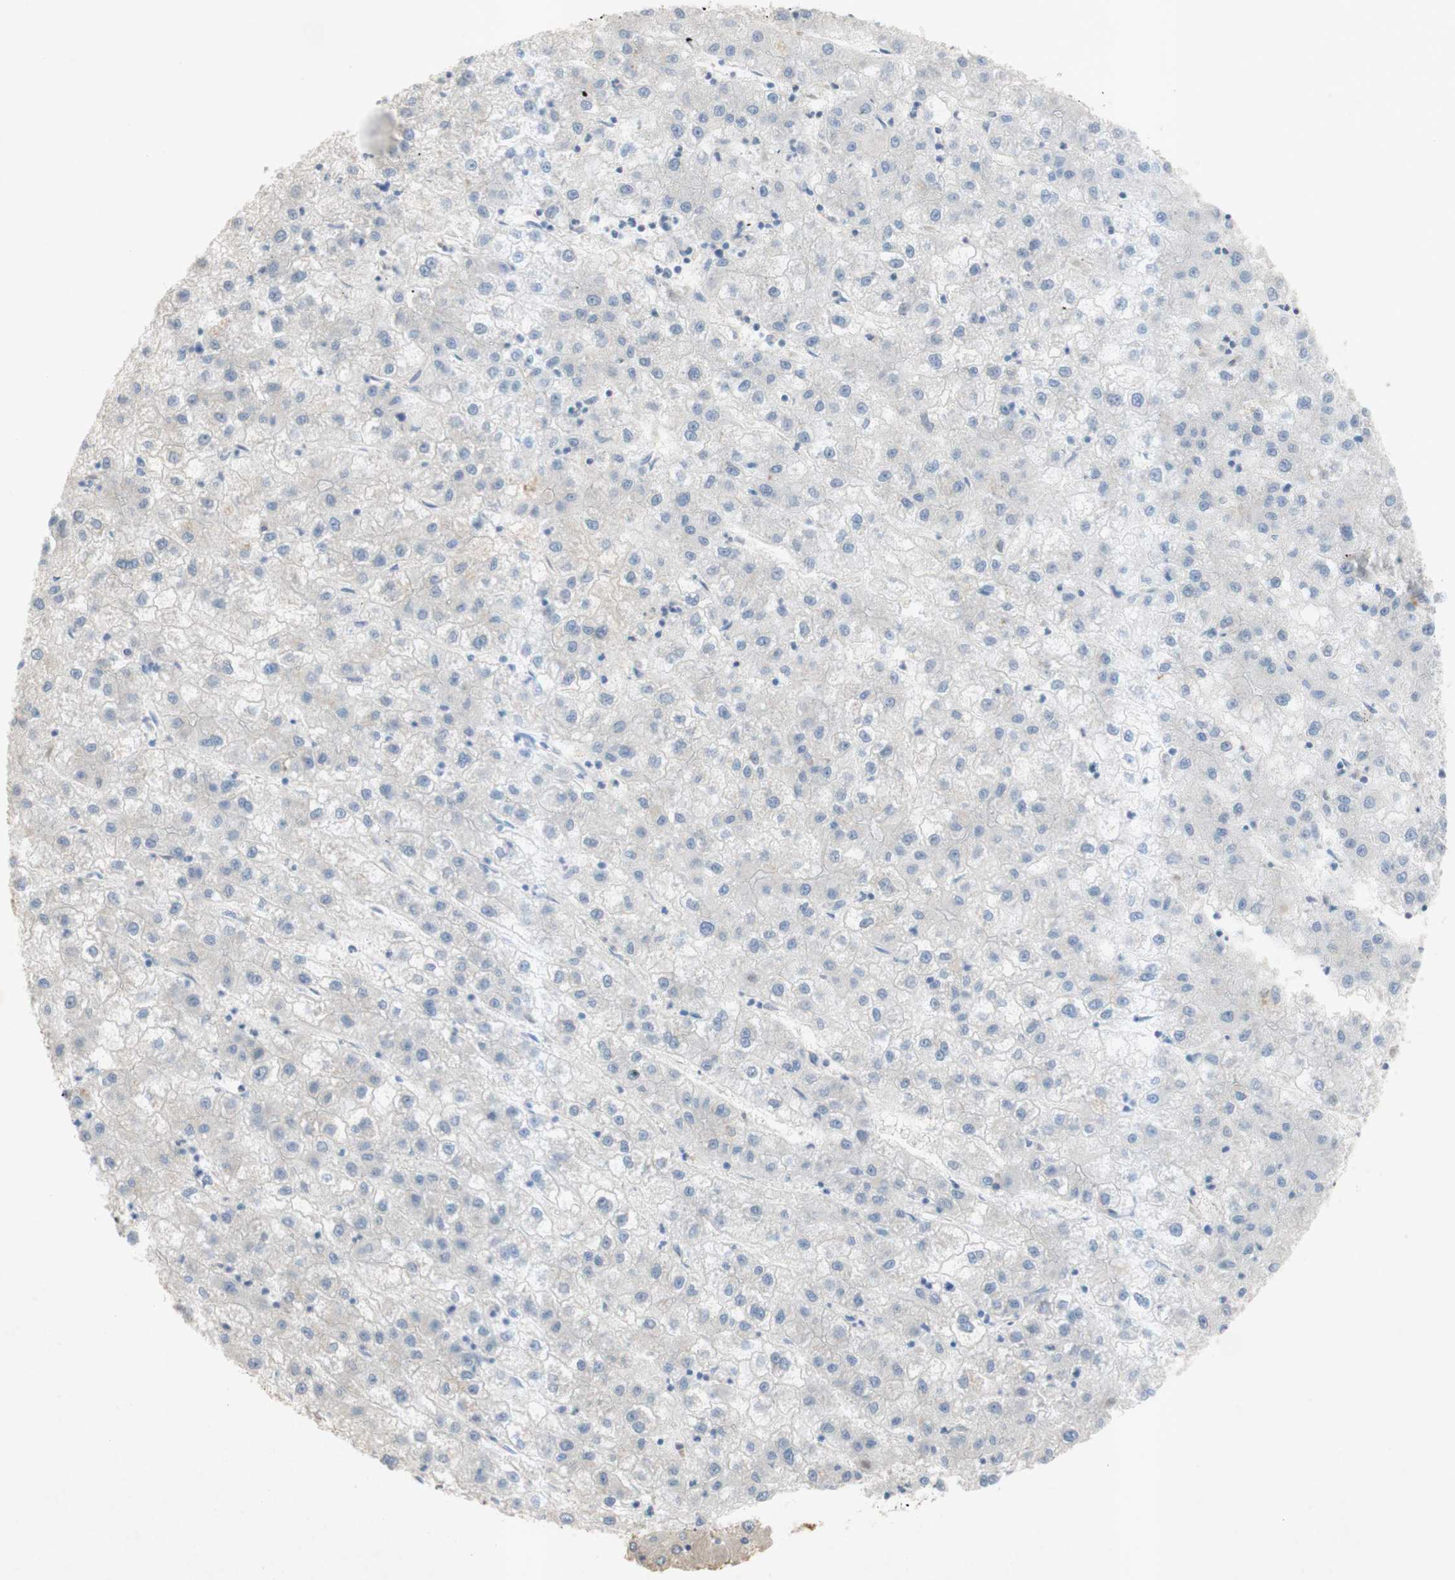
{"staining": {"intensity": "negative", "quantity": "none", "location": "none"}, "tissue": "liver cancer", "cell_type": "Tumor cells", "image_type": "cancer", "snomed": [{"axis": "morphology", "description": "Carcinoma, Hepatocellular, NOS"}, {"axis": "topography", "description": "Liver"}], "caption": "DAB (3,3'-diaminobenzidine) immunohistochemical staining of liver hepatocellular carcinoma displays no significant expression in tumor cells. (Immunohistochemistry, brightfield microscopy, high magnification).", "gene": "EPO", "patient": {"sex": "male", "age": 72}}